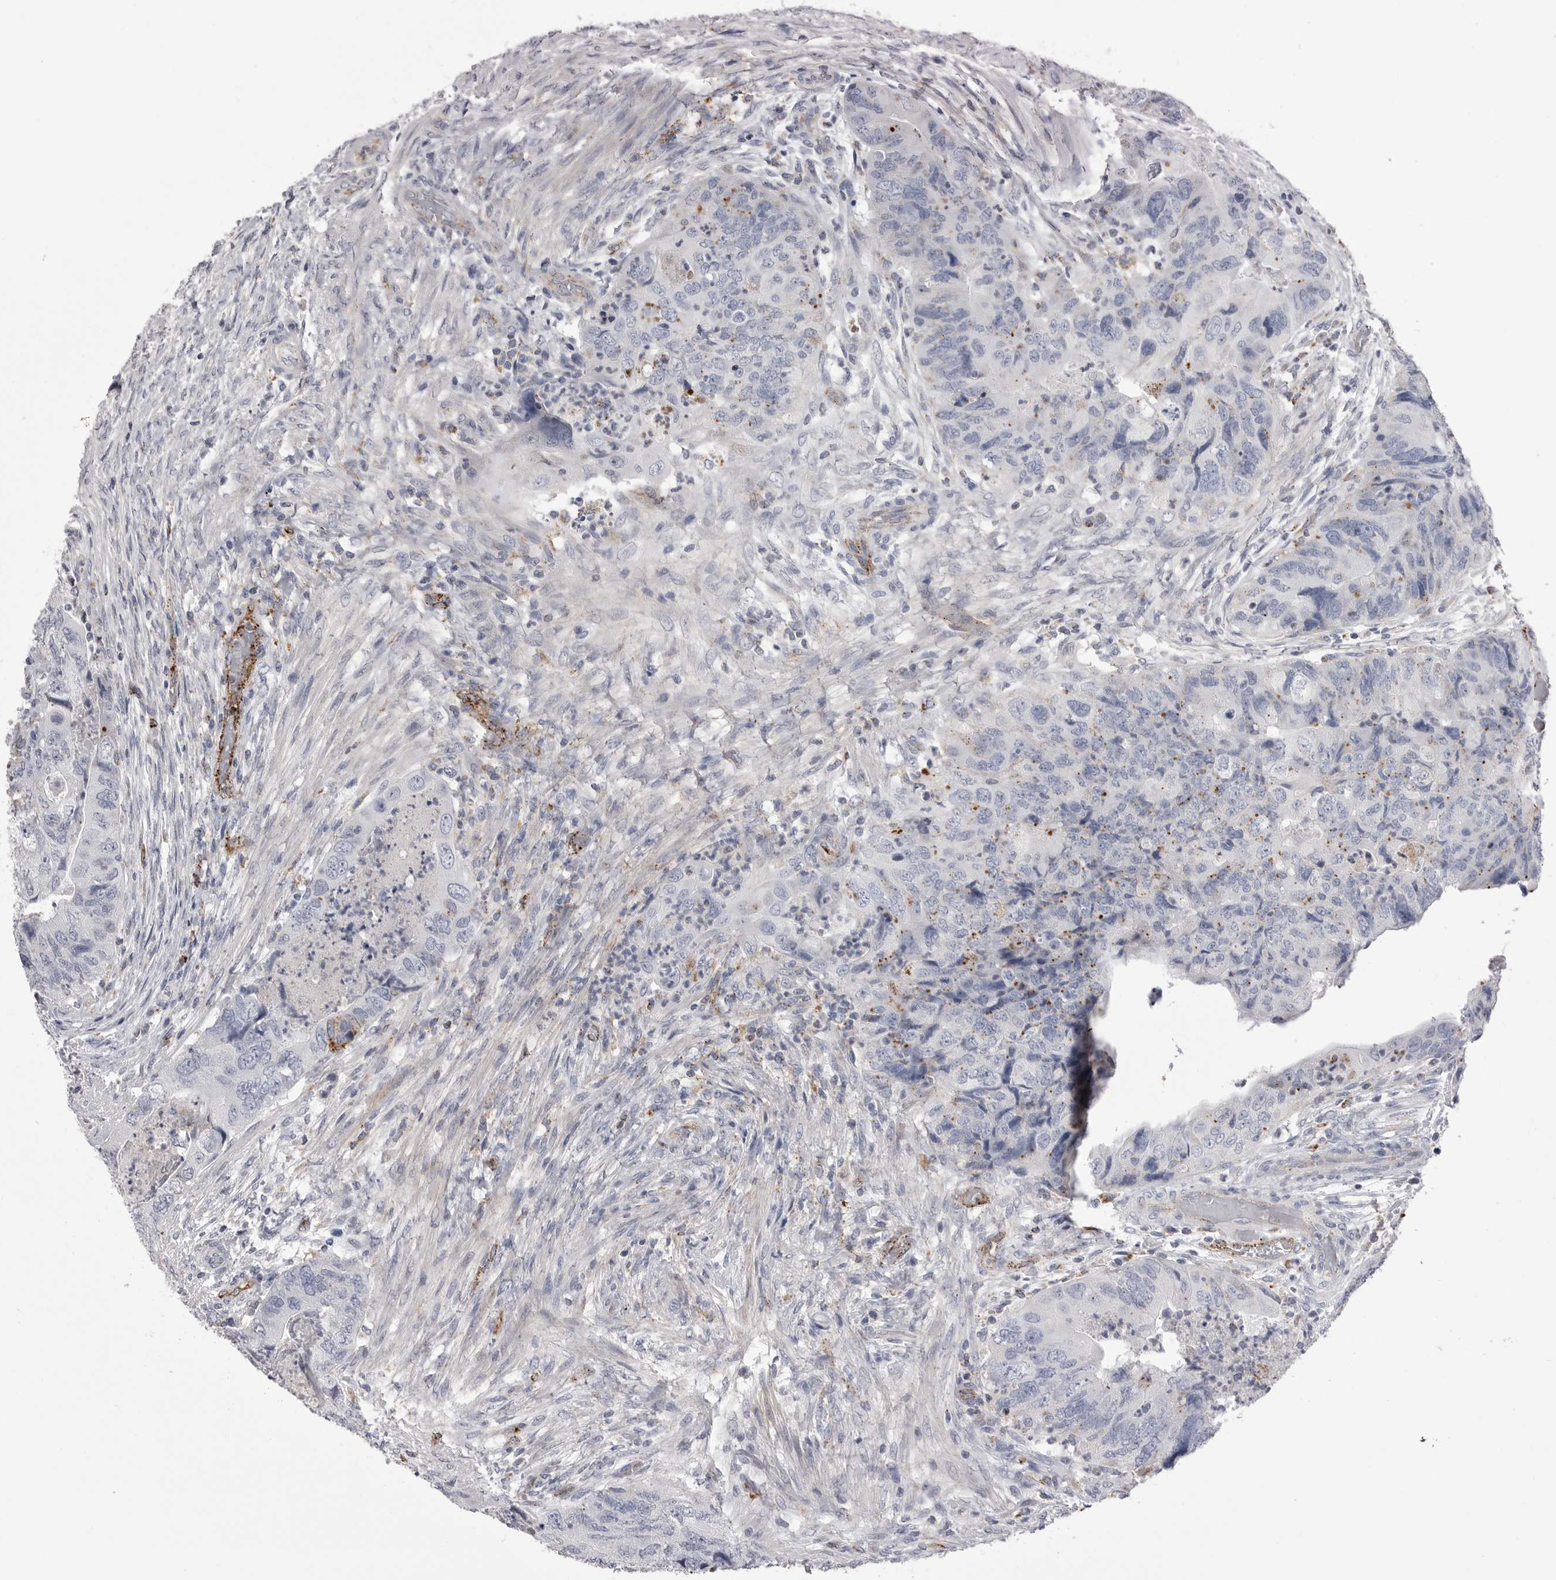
{"staining": {"intensity": "negative", "quantity": "none", "location": "none"}, "tissue": "colorectal cancer", "cell_type": "Tumor cells", "image_type": "cancer", "snomed": [{"axis": "morphology", "description": "Adenocarcinoma, NOS"}, {"axis": "topography", "description": "Rectum"}], "caption": "Image shows no significant protein expression in tumor cells of colorectal cancer (adenocarcinoma).", "gene": "PSPN", "patient": {"sex": "male", "age": 63}}